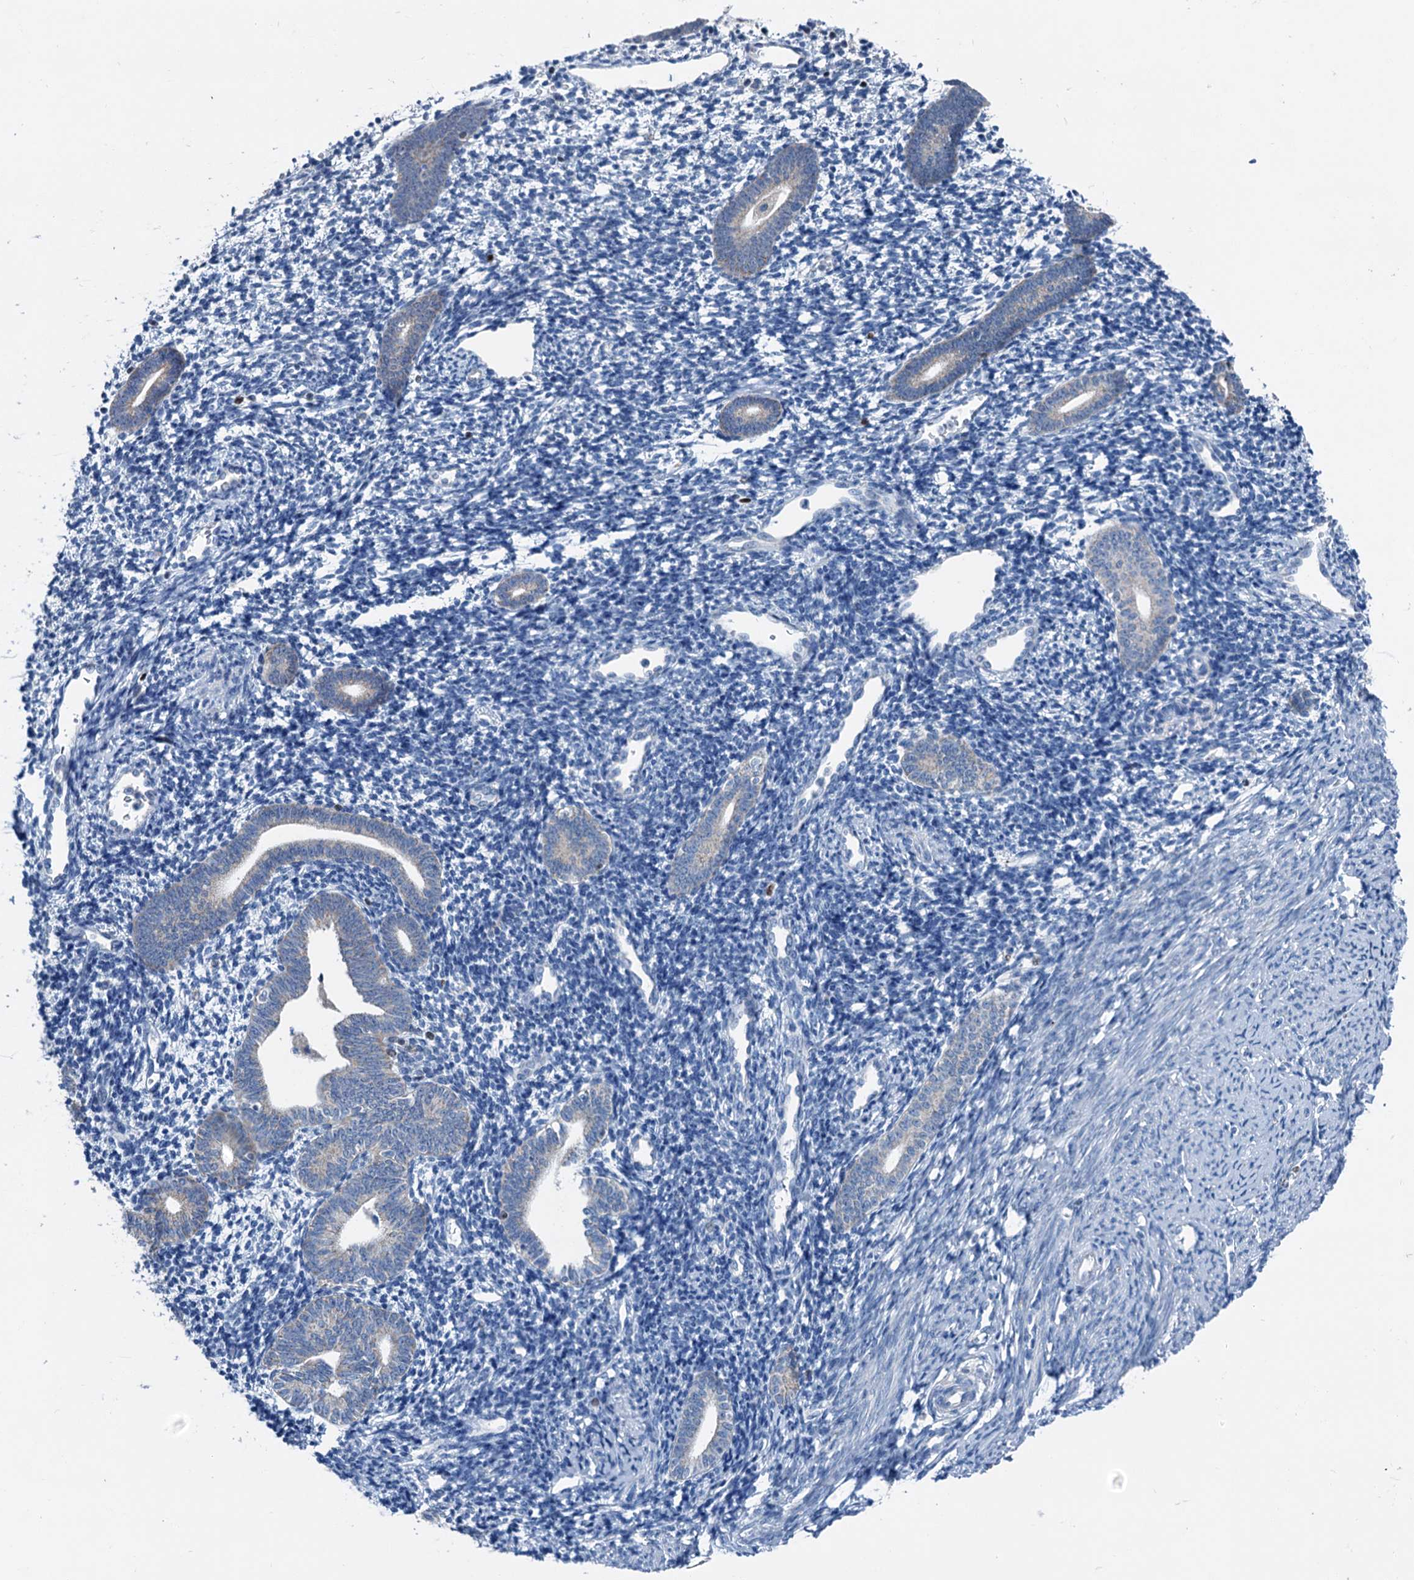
{"staining": {"intensity": "negative", "quantity": "none", "location": "none"}, "tissue": "endometrium", "cell_type": "Cells in endometrial stroma", "image_type": "normal", "snomed": [{"axis": "morphology", "description": "Normal tissue, NOS"}, {"axis": "topography", "description": "Endometrium"}], "caption": "An image of endometrium stained for a protein demonstrates no brown staining in cells in endometrial stroma. (Brightfield microscopy of DAB immunohistochemistry at high magnification).", "gene": "ELP4", "patient": {"sex": "female", "age": 56}}